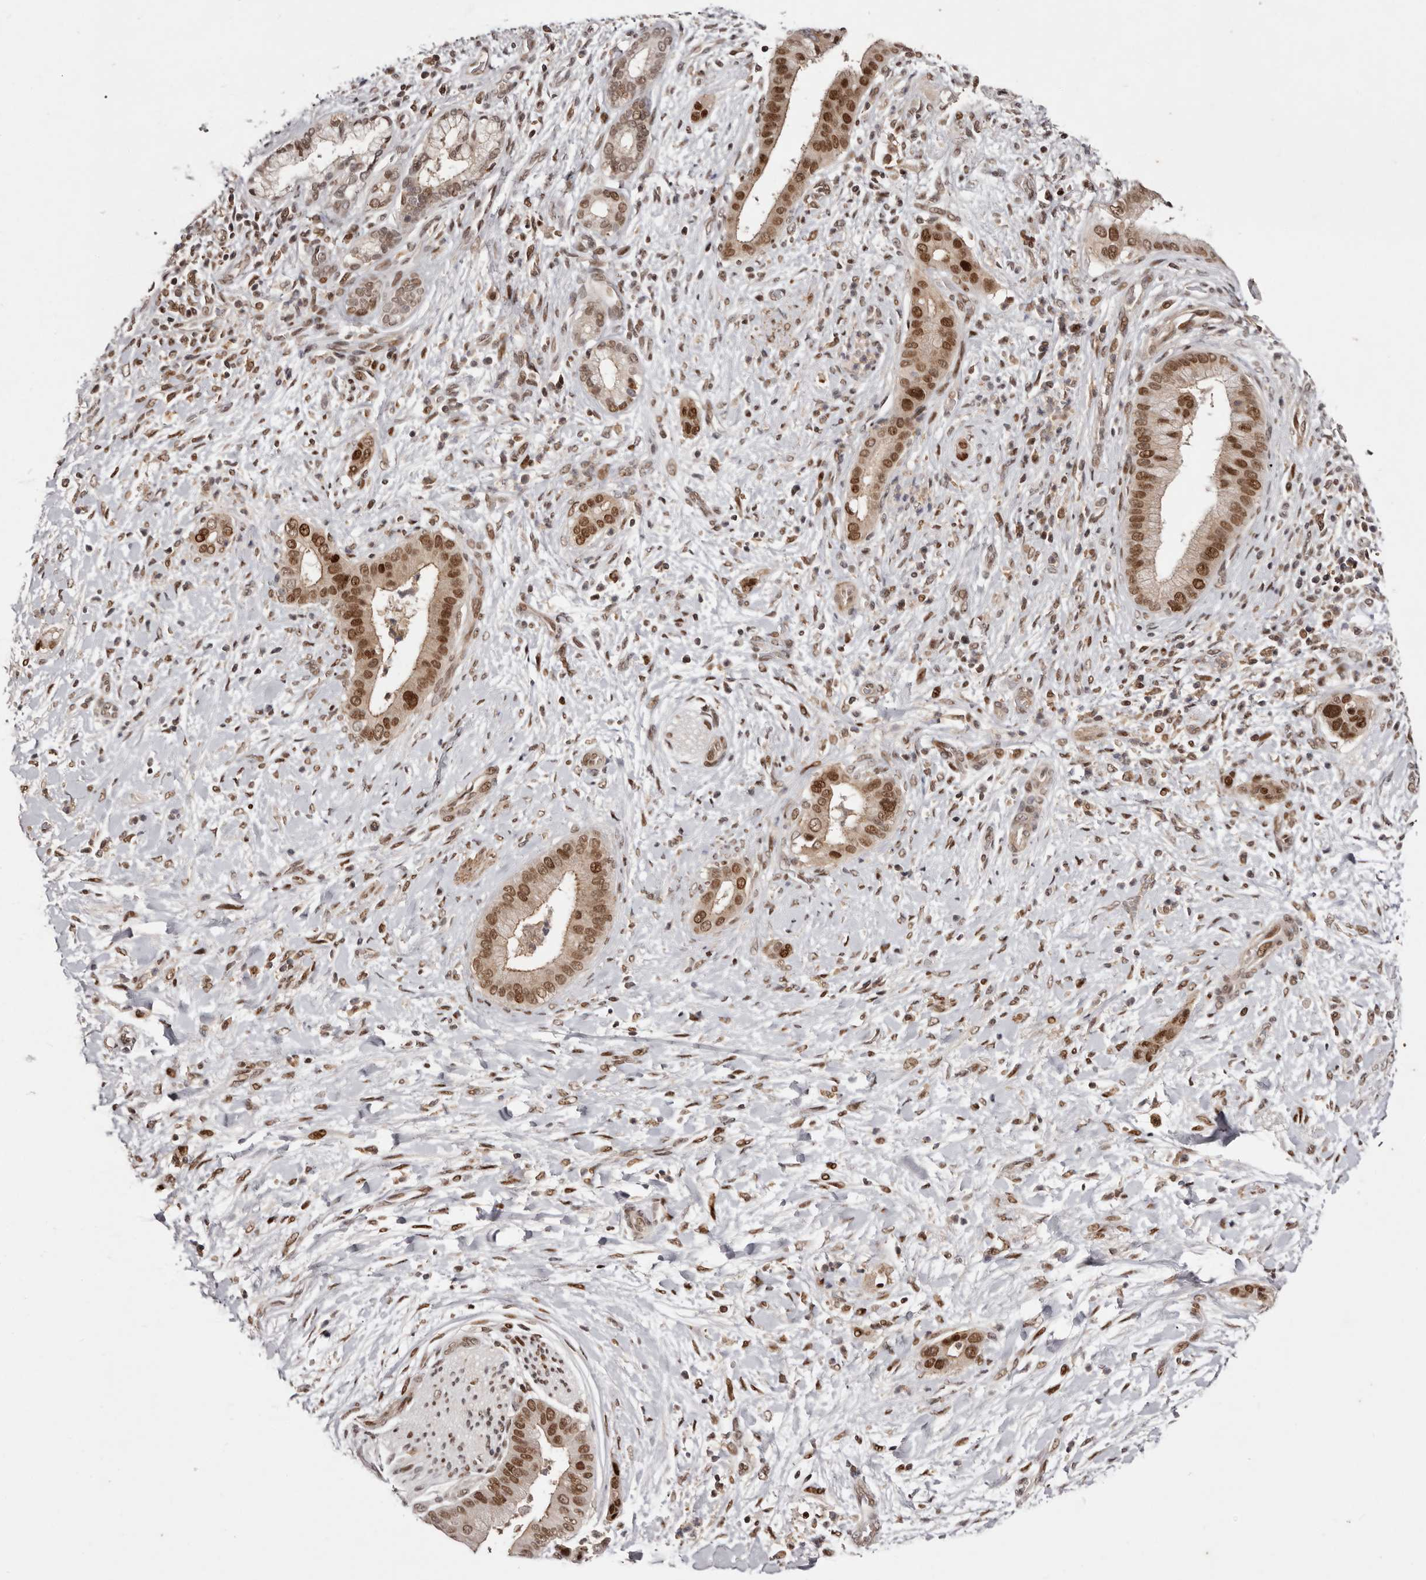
{"staining": {"intensity": "strong", "quantity": ">75%", "location": "cytoplasmic/membranous,nuclear"}, "tissue": "liver cancer", "cell_type": "Tumor cells", "image_type": "cancer", "snomed": [{"axis": "morphology", "description": "Cholangiocarcinoma"}, {"axis": "topography", "description": "Liver"}], "caption": "The micrograph exhibits a brown stain indicating the presence of a protein in the cytoplasmic/membranous and nuclear of tumor cells in liver cholangiocarcinoma.", "gene": "FBXO5", "patient": {"sex": "female", "age": 54}}